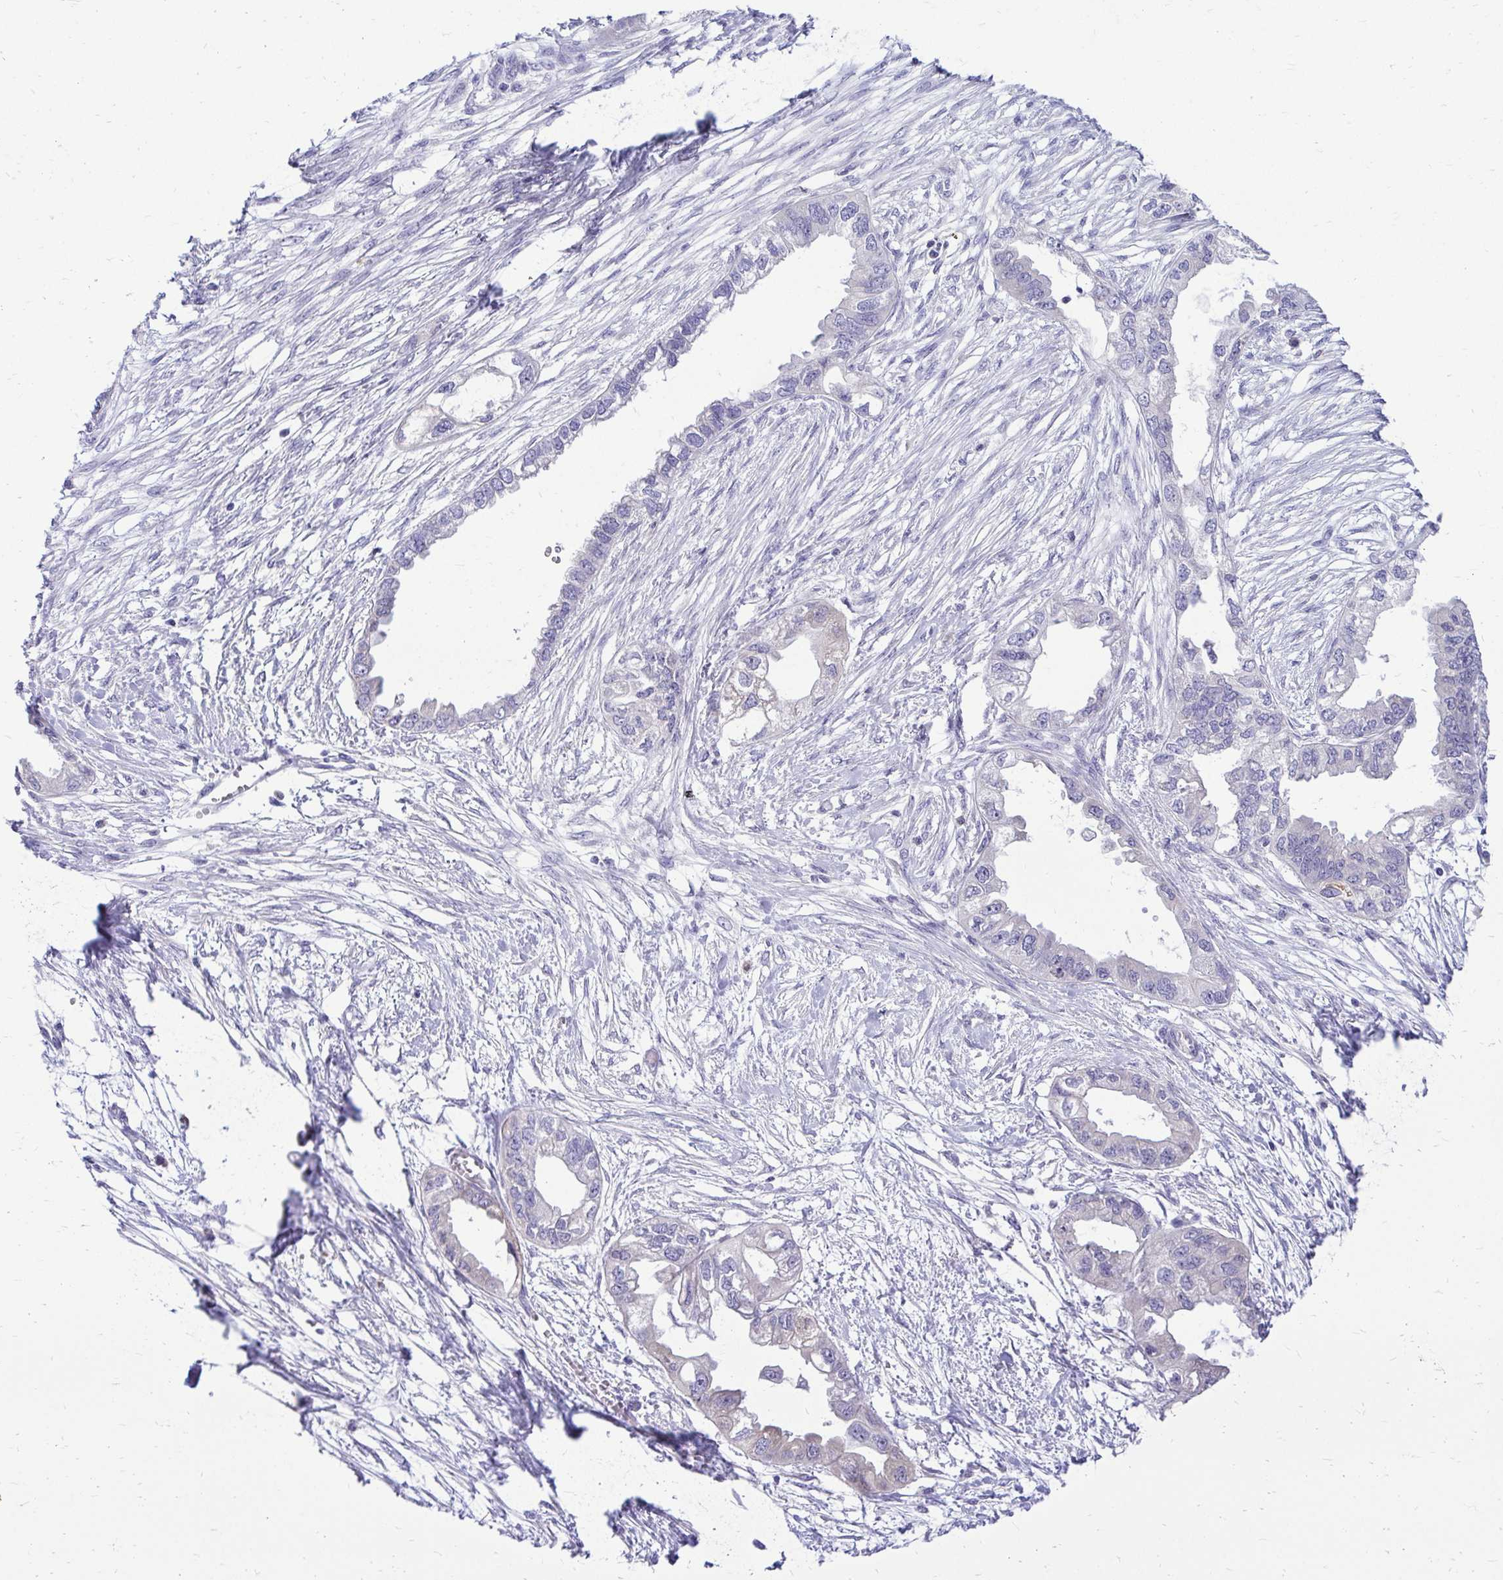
{"staining": {"intensity": "negative", "quantity": "none", "location": "none"}, "tissue": "endometrial cancer", "cell_type": "Tumor cells", "image_type": "cancer", "snomed": [{"axis": "morphology", "description": "Adenocarcinoma, NOS"}, {"axis": "morphology", "description": "Adenocarcinoma, metastatic, NOS"}, {"axis": "topography", "description": "Adipose tissue"}, {"axis": "topography", "description": "Endometrium"}], "caption": "An IHC histopathology image of endometrial cancer (metastatic adenocarcinoma) is shown. There is no staining in tumor cells of endometrial cancer (metastatic adenocarcinoma).", "gene": "NIFK", "patient": {"sex": "female", "age": 67}}